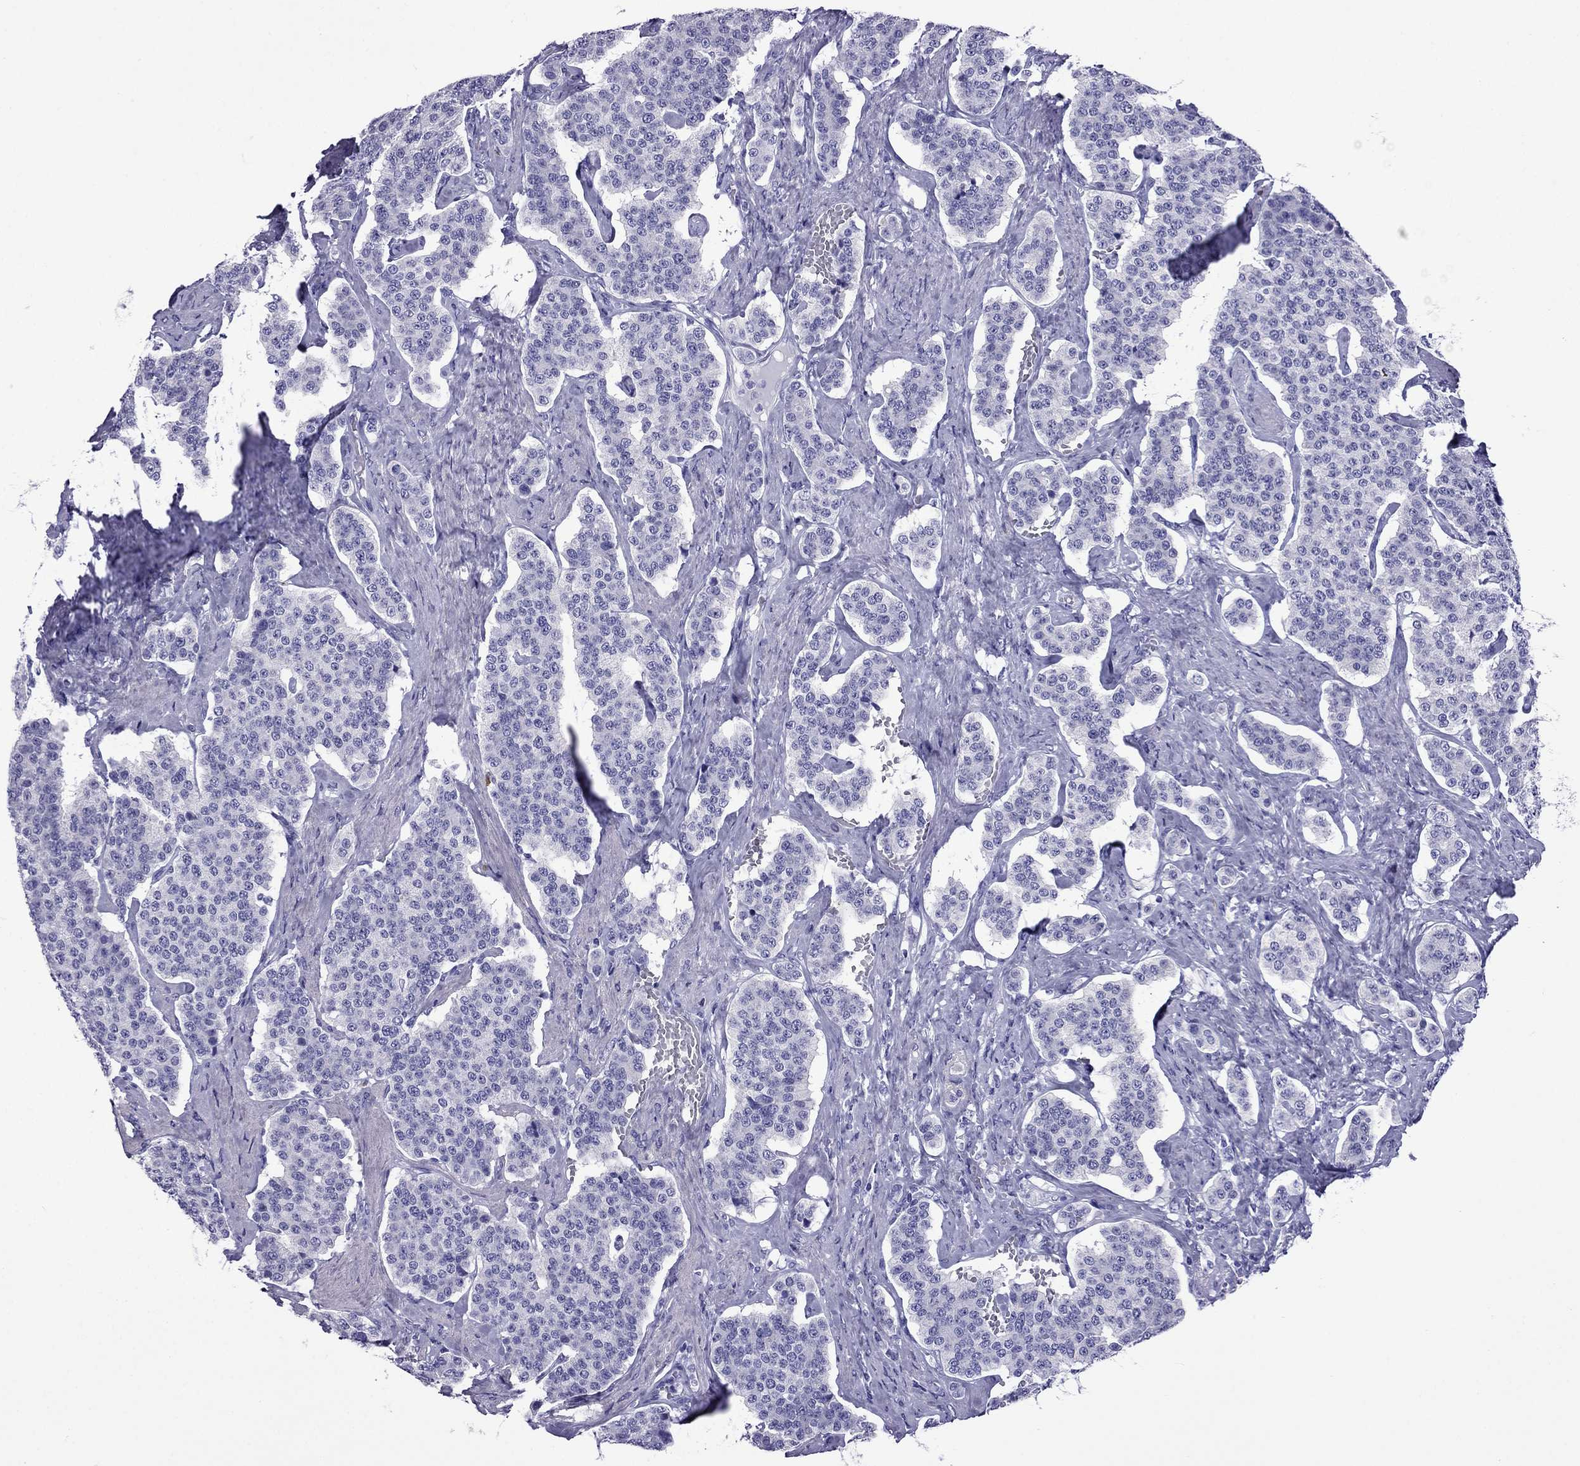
{"staining": {"intensity": "negative", "quantity": "none", "location": "none"}, "tissue": "carcinoid", "cell_type": "Tumor cells", "image_type": "cancer", "snomed": [{"axis": "morphology", "description": "Carcinoid, malignant, NOS"}, {"axis": "topography", "description": "Small intestine"}], "caption": "Tumor cells are negative for protein expression in human carcinoid.", "gene": "ARR3", "patient": {"sex": "female", "age": 58}}